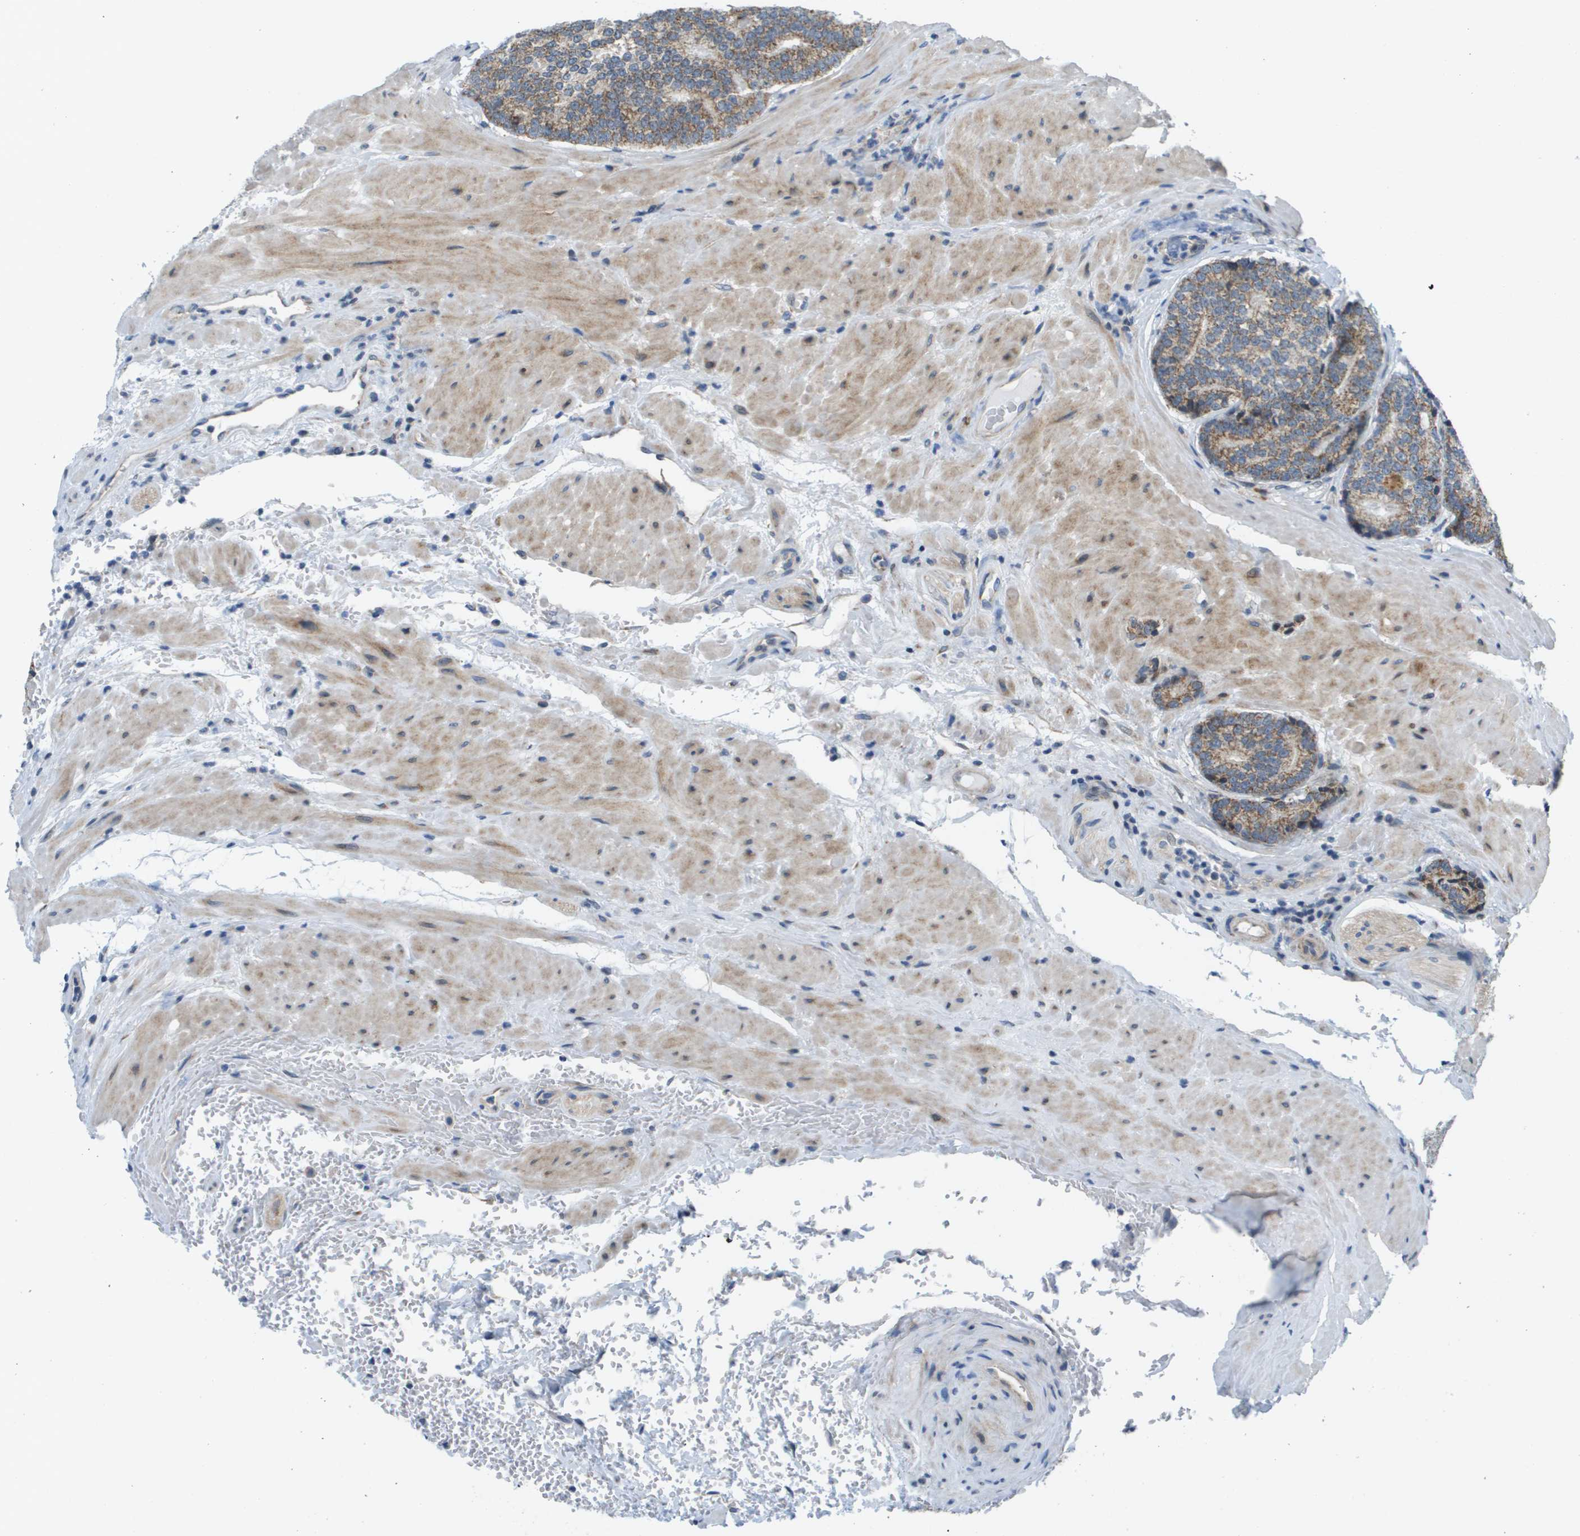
{"staining": {"intensity": "moderate", "quantity": "25%-75%", "location": "cytoplasmic/membranous"}, "tissue": "prostate cancer", "cell_type": "Tumor cells", "image_type": "cancer", "snomed": [{"axis": "morphology", "description": "Adenocarcinoma, High grade"}, {"axis": "topography", "description": "Prostate"}], "caption": "Brown immunohistochemical staining in human adenocarcinoma (high-grade) (prostate) demonstrates moderate cytoplasmic/membranous expression in about 25%-75% of tumor cells.", "gene": "KRT23", "patient": {"sex": "male", "age": 61}}